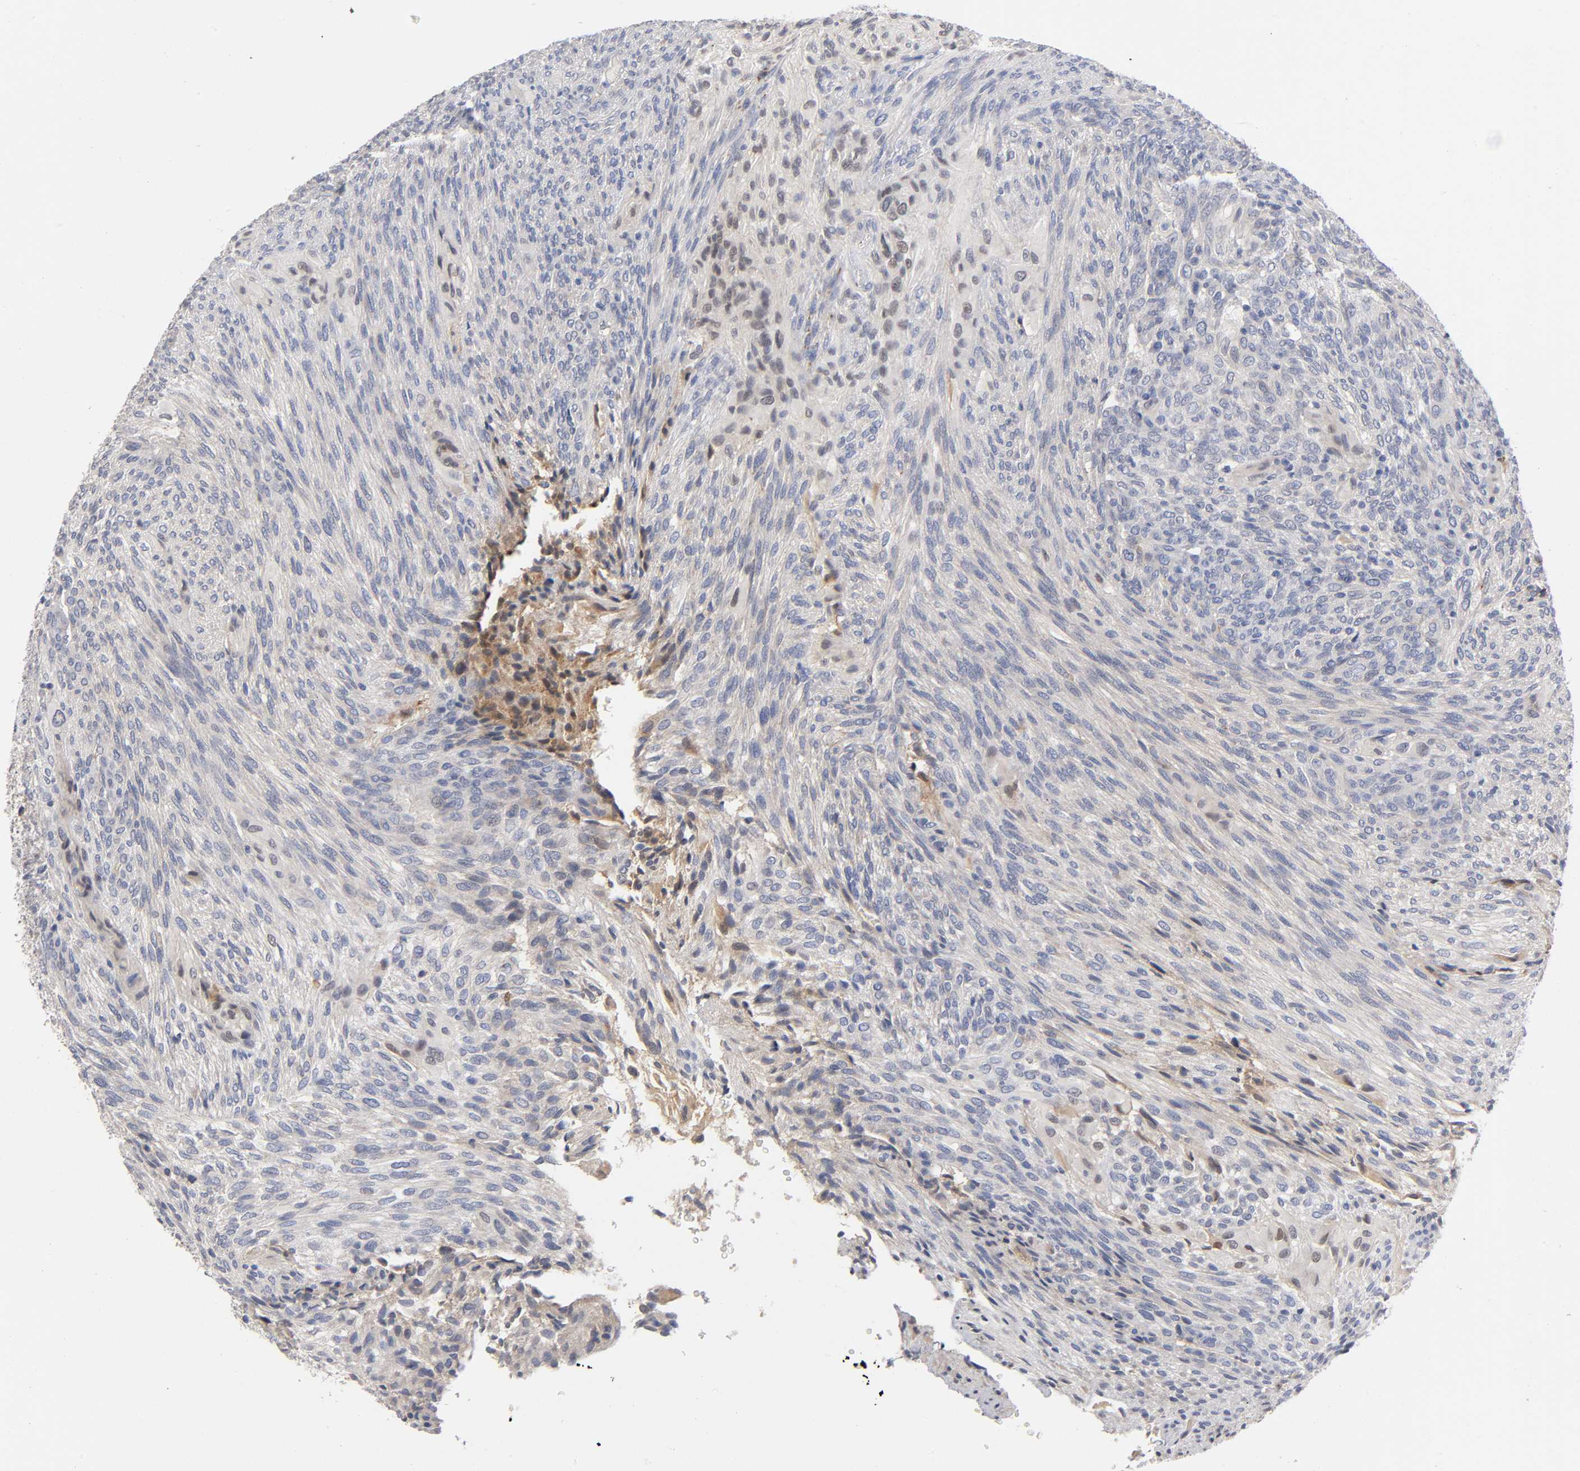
{"staining": {"intensity": "weak", "quantity": ">75%", "location": "cytoplasmic/membranous"}, "tissue": "glioma", "cell_type": "Tumor cells", "image_type": "cancer", "snomed": [{"axis": "morphology", "description": "Glioma, malignant, High grade"}, {"axis": "topography", "description": "Cerebral cortex"}], "caption": "Approximately >75% of tumor cells in human glioma display weak cytoplasmic/membranous protein staining as visualized by brown immunohistochemical staining.", "gene": "NOVA1", "patient": {"sex": "female", "age": 55}}